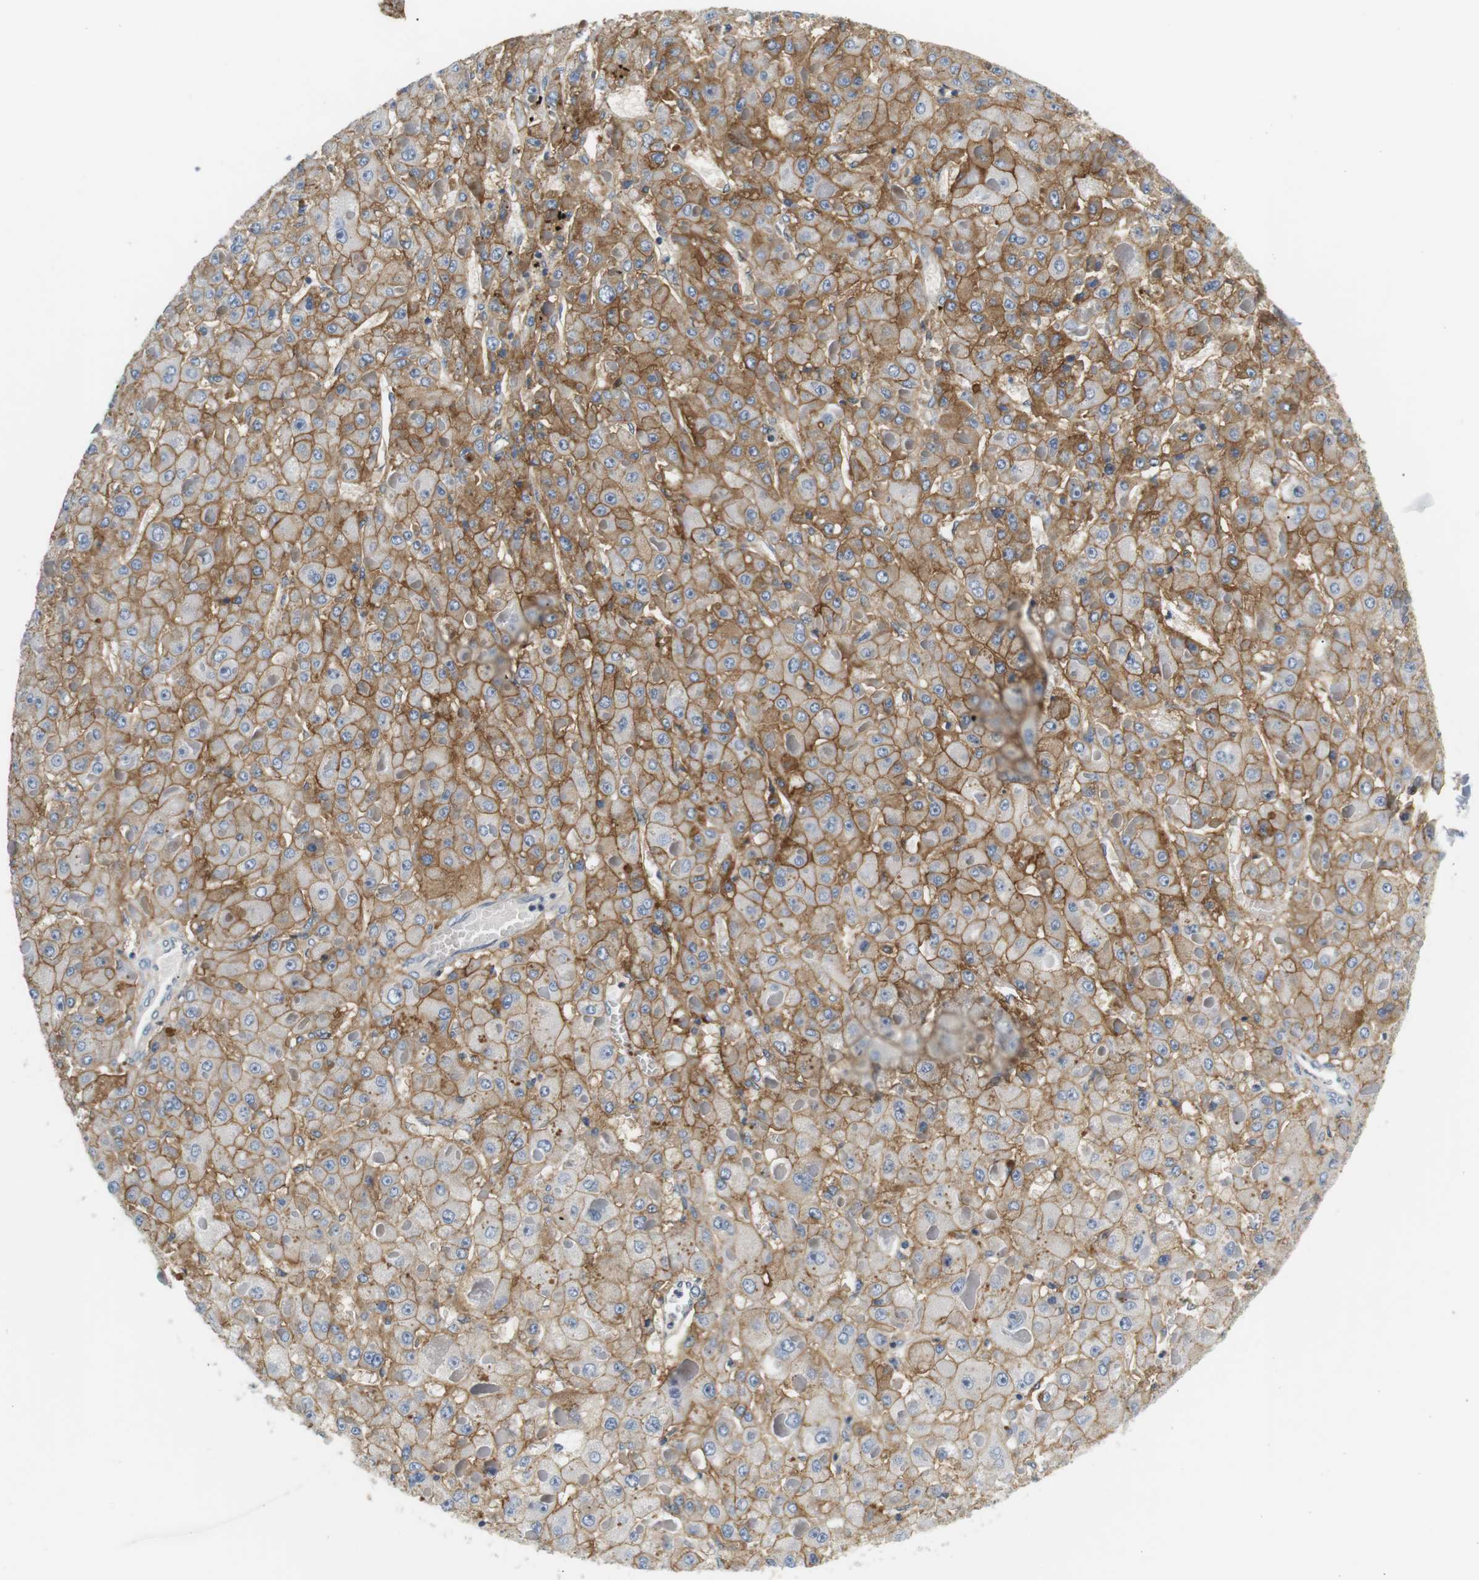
{"staining": {"intensity": "moderate", "quantity": ">75%", "location": "cytoplasmic/membranous"}, "tissue": "liver cancer", "cell_type": "Tumor cells", "image_type": "cancer", "snomed": [{"axis": "morphology", "description": "Carcinoma, Hepatocellular, NOS"}, {"axis": "topography", "description": "Liver"}], "caption": "Human liver hepatocellular carcinoma stained for a protein (brown) shows moderate cytoplasmic/membranous positive expression in about >75% of tumor cells.", "gene": "SLC30A1", "patient": {"sex": "female", "age": 73}}